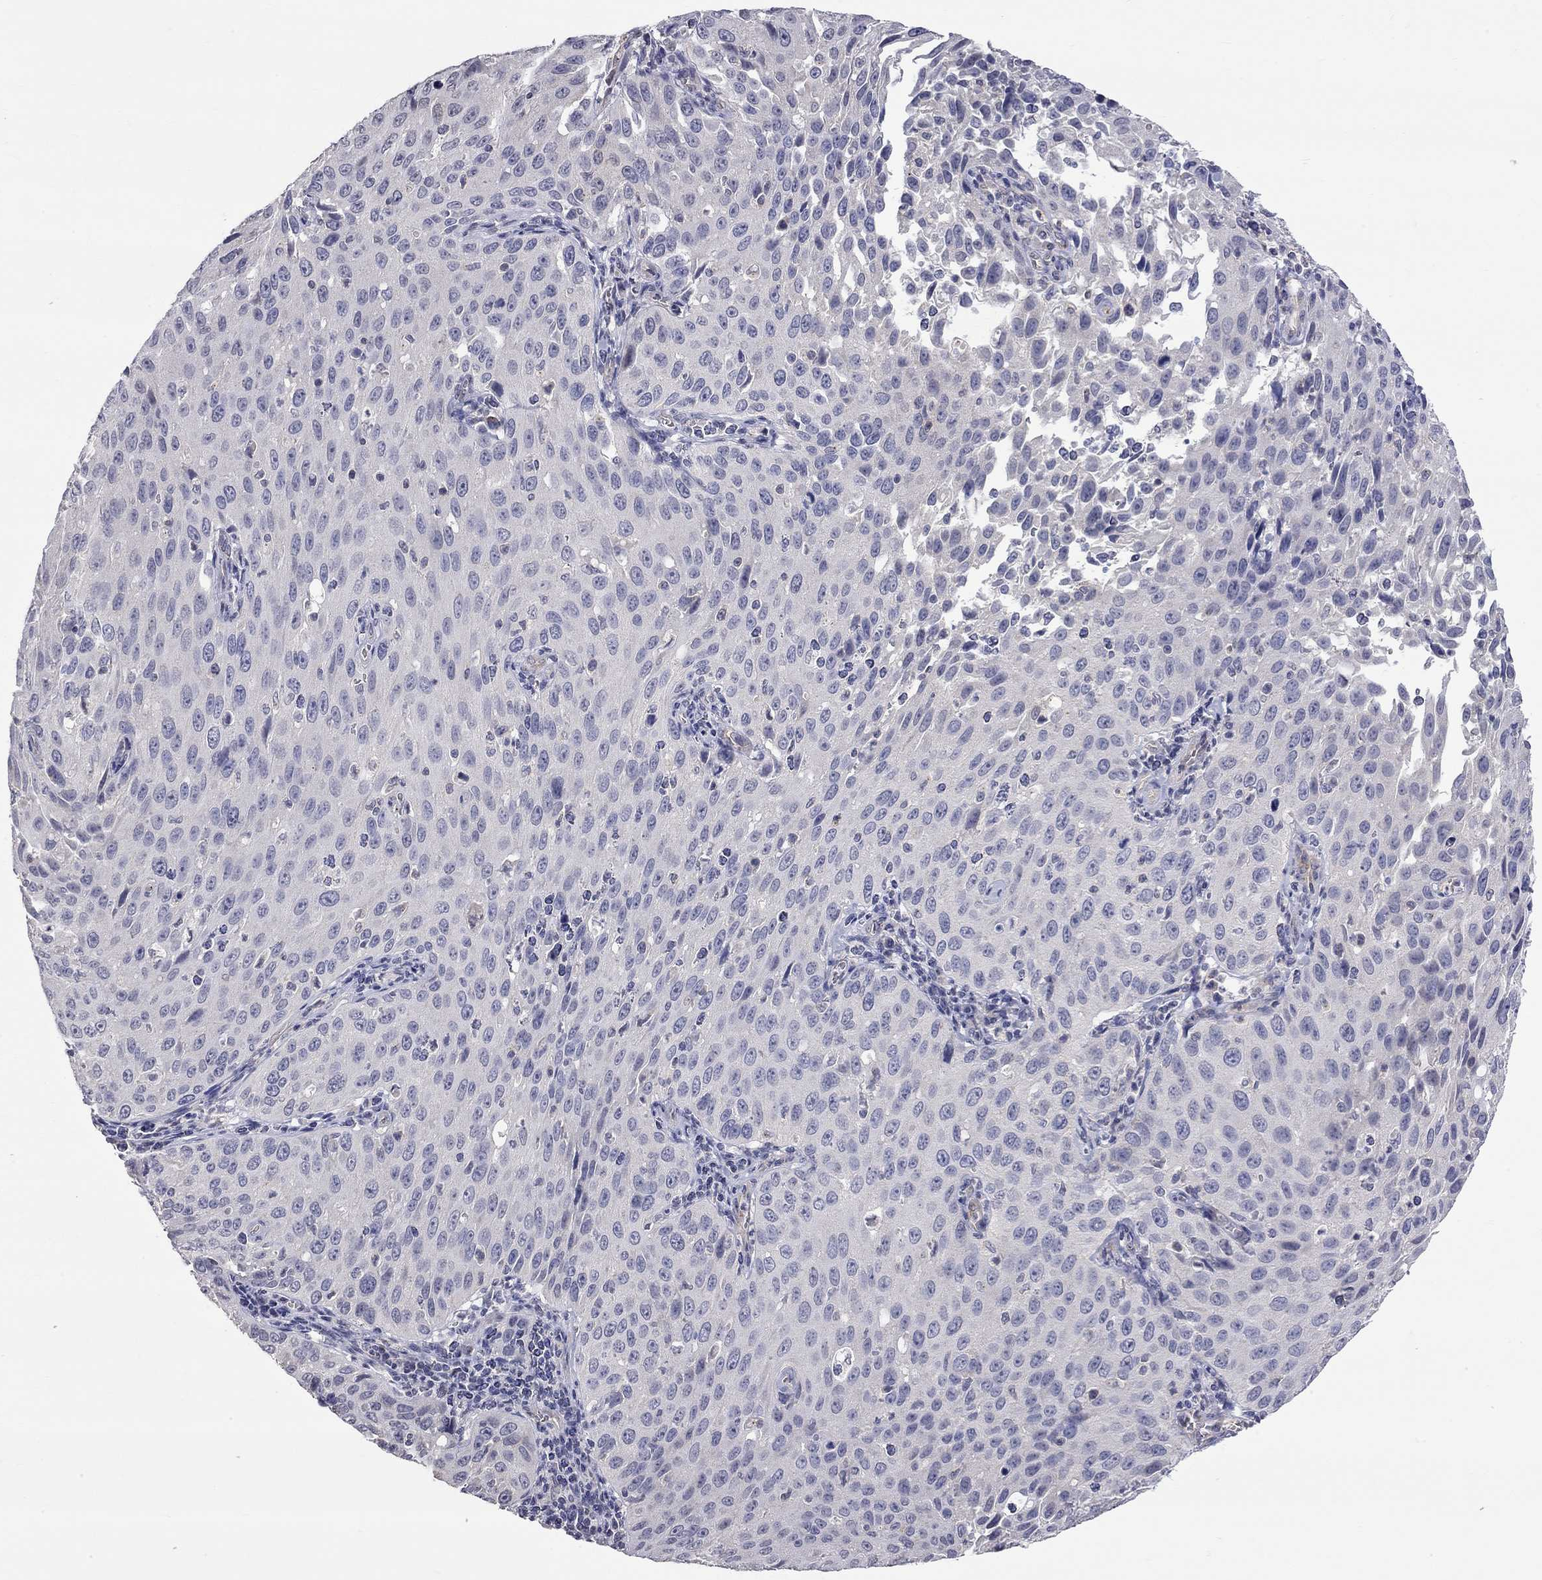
{"staining": {"intensity": "negative", "quantity": "none", "location": "none"}, "tissue": "cervical cancer", "cell_type": "Tumor cells", "image_type": "cancer", "snomed": [{"axis": "morphology", "description": "Squamous cell carcinoma, NOS"}, {"axis": "topography", "description": "Cervix"}], "caption": "This is an IHC photomicrograph of human squamous cell carcinoma (cervical). There is no staining in tumor cells.", "gene": "OPRK1", "patient": {"sex": "female", "age": 26}}